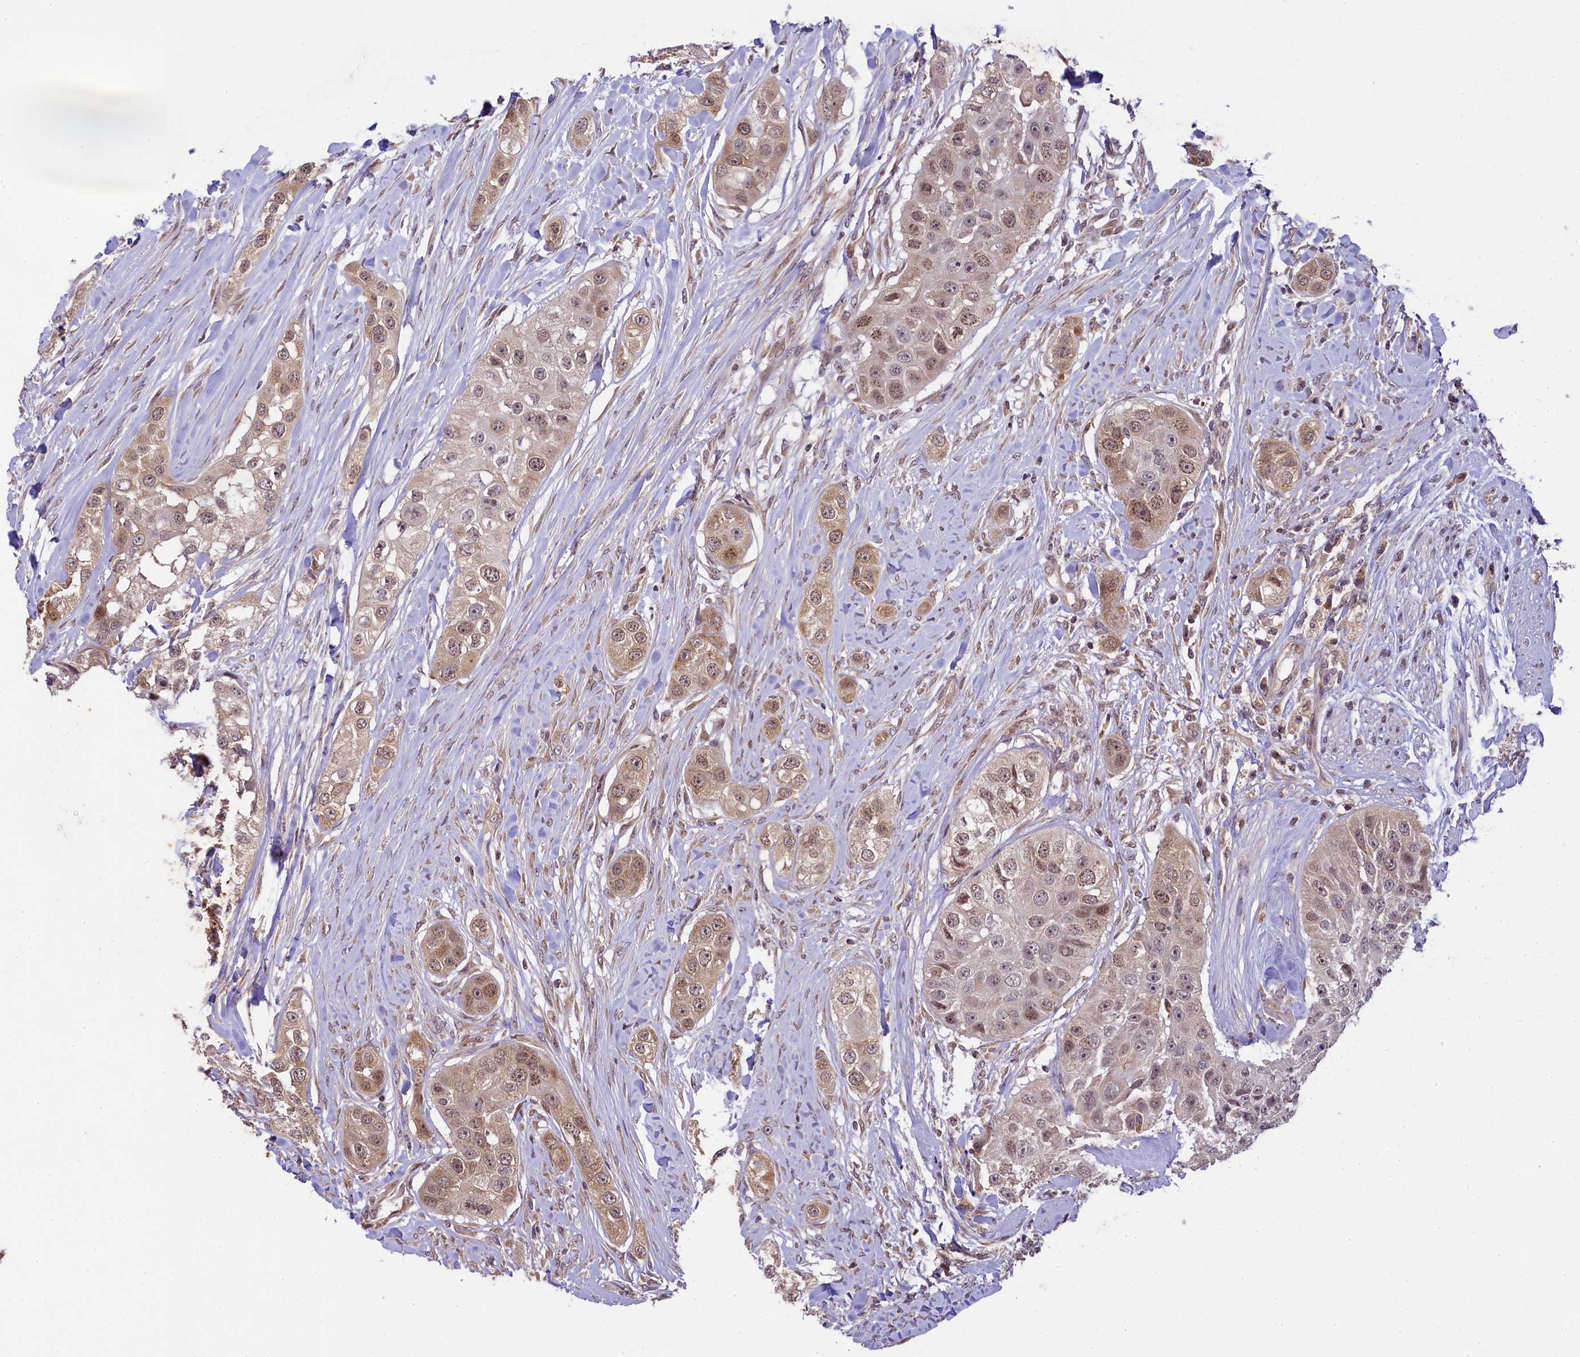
{"staining": {"intensity": "weak", "quantity": ">75%", "location": "cytoplasmic/membranous,nuclear"}, "tissue": "head and neck cancer", "cell_type": "Tumor cells", "image_type": "cancer", "snomed": [{"axis": "morphology", "description": "Normal tissue, NOS"}, {"axis": "morphology", "description": "Squamous cell carcinoma, NOS"}, {"axis": "topography", "description": "Skeletal muscle"}, {"axis": "topography", "description": "Head-Neck"}], "caption": "Approximately >75% of tumor cells in human head and neck cancer exhibit weak cytoplasmic/membranous and nuclear protein staining as visualized by brown immunohistochemical staining.", "gene": "RBBP8", "patient": {"sex": "male", "age": 51}}